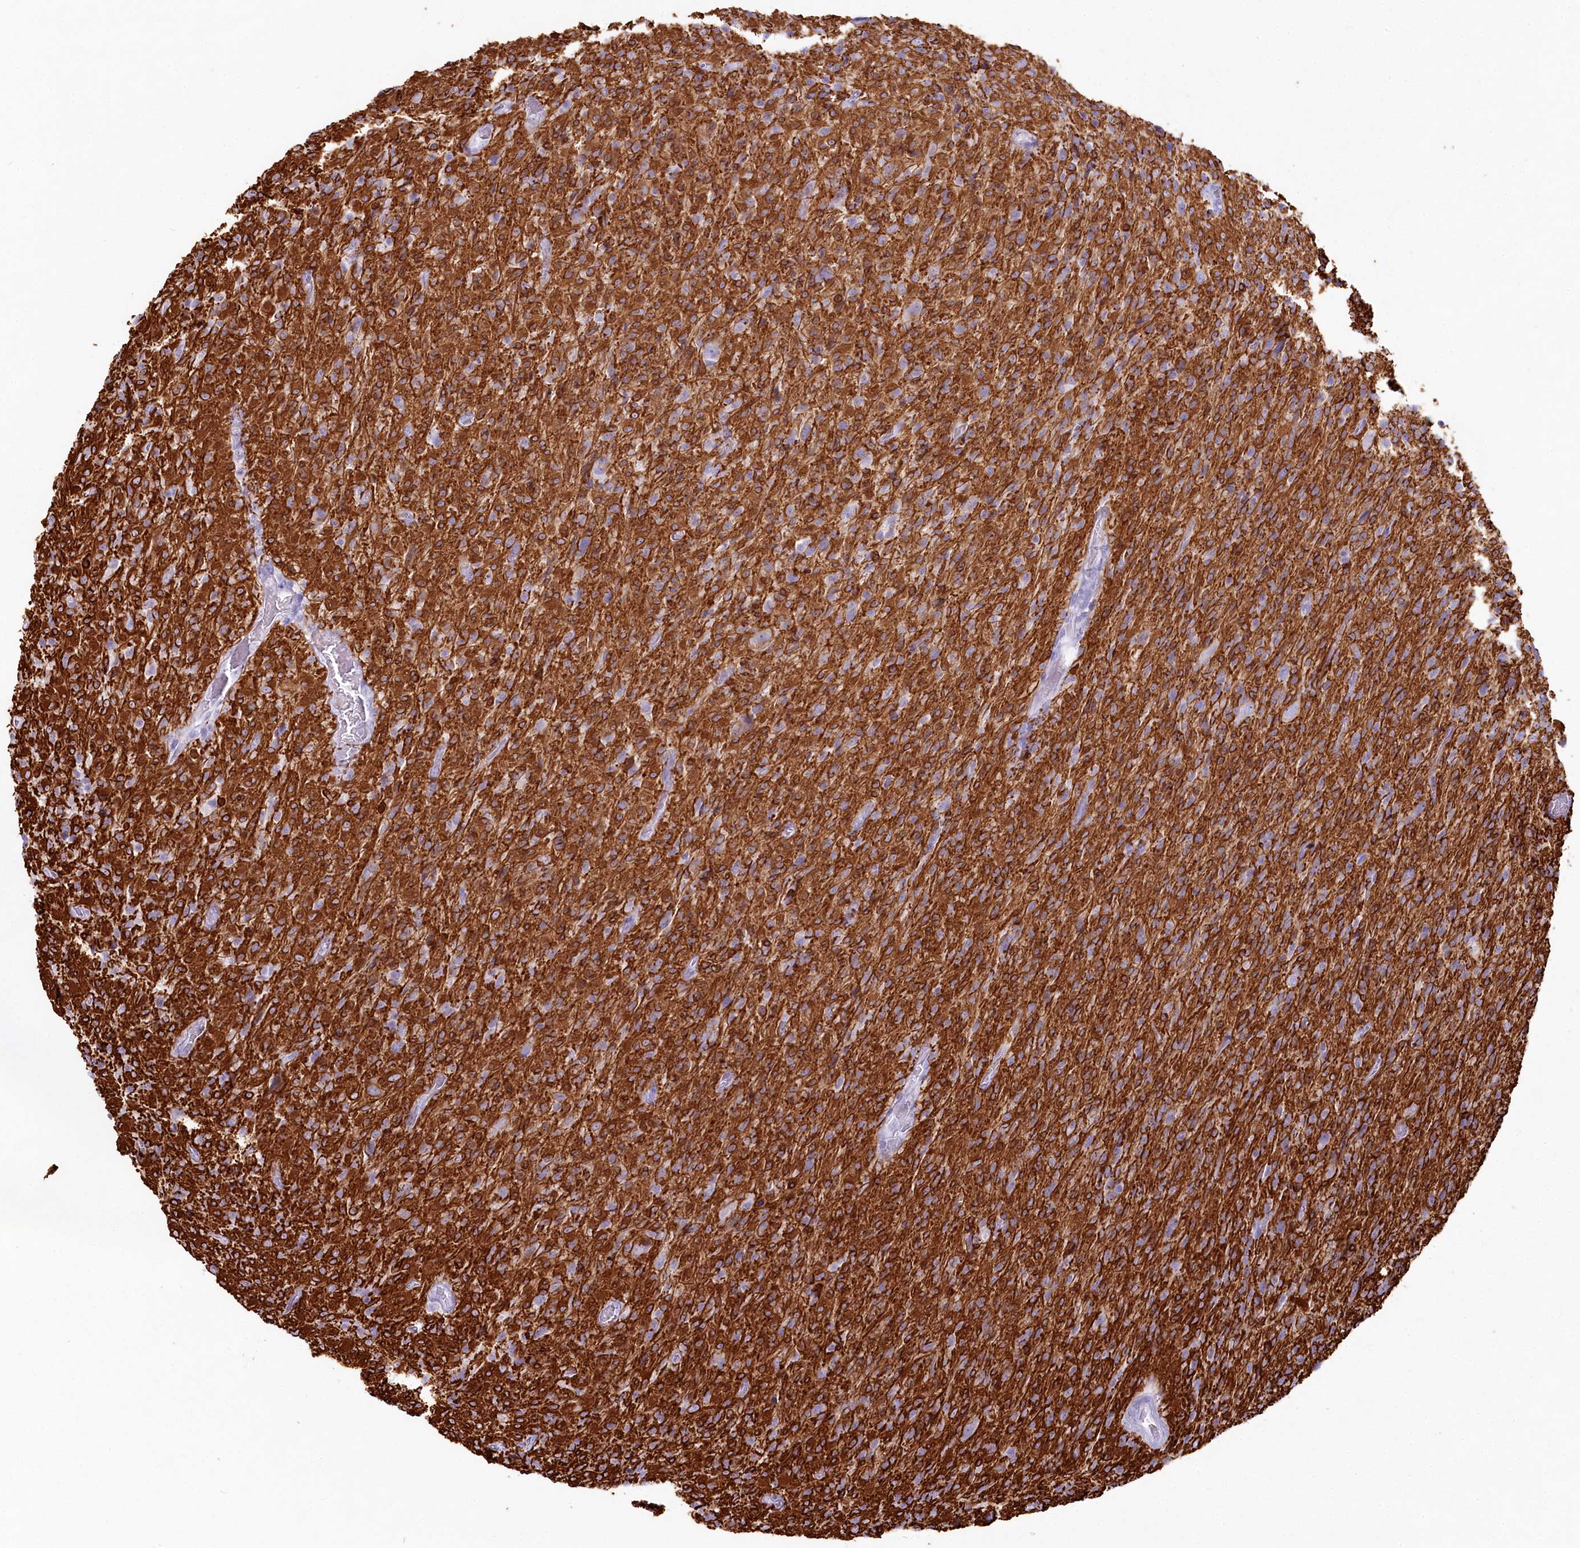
{"staining": {"intensity": "strong", "quantity": "25%-75%", "location": "cytoplasmic/membranous"}, "tissue": "glioma", "cell_type": "Tumor cells", "image_type": "cancer", "snomed": [{"axis": "morphology", "description": "Glioma, malignant, High grade"}, {"axis": "topography", "description": "Brain"}], "caption": "Malignant glioma (high-grade) was stained to show a protein in brown. There is high levels of strong cytoplasmic/membranous expression in about 25%-75% of tumor cells.", "gene": "IFIT5", "patient": {"sex": "female", "age": 57}}